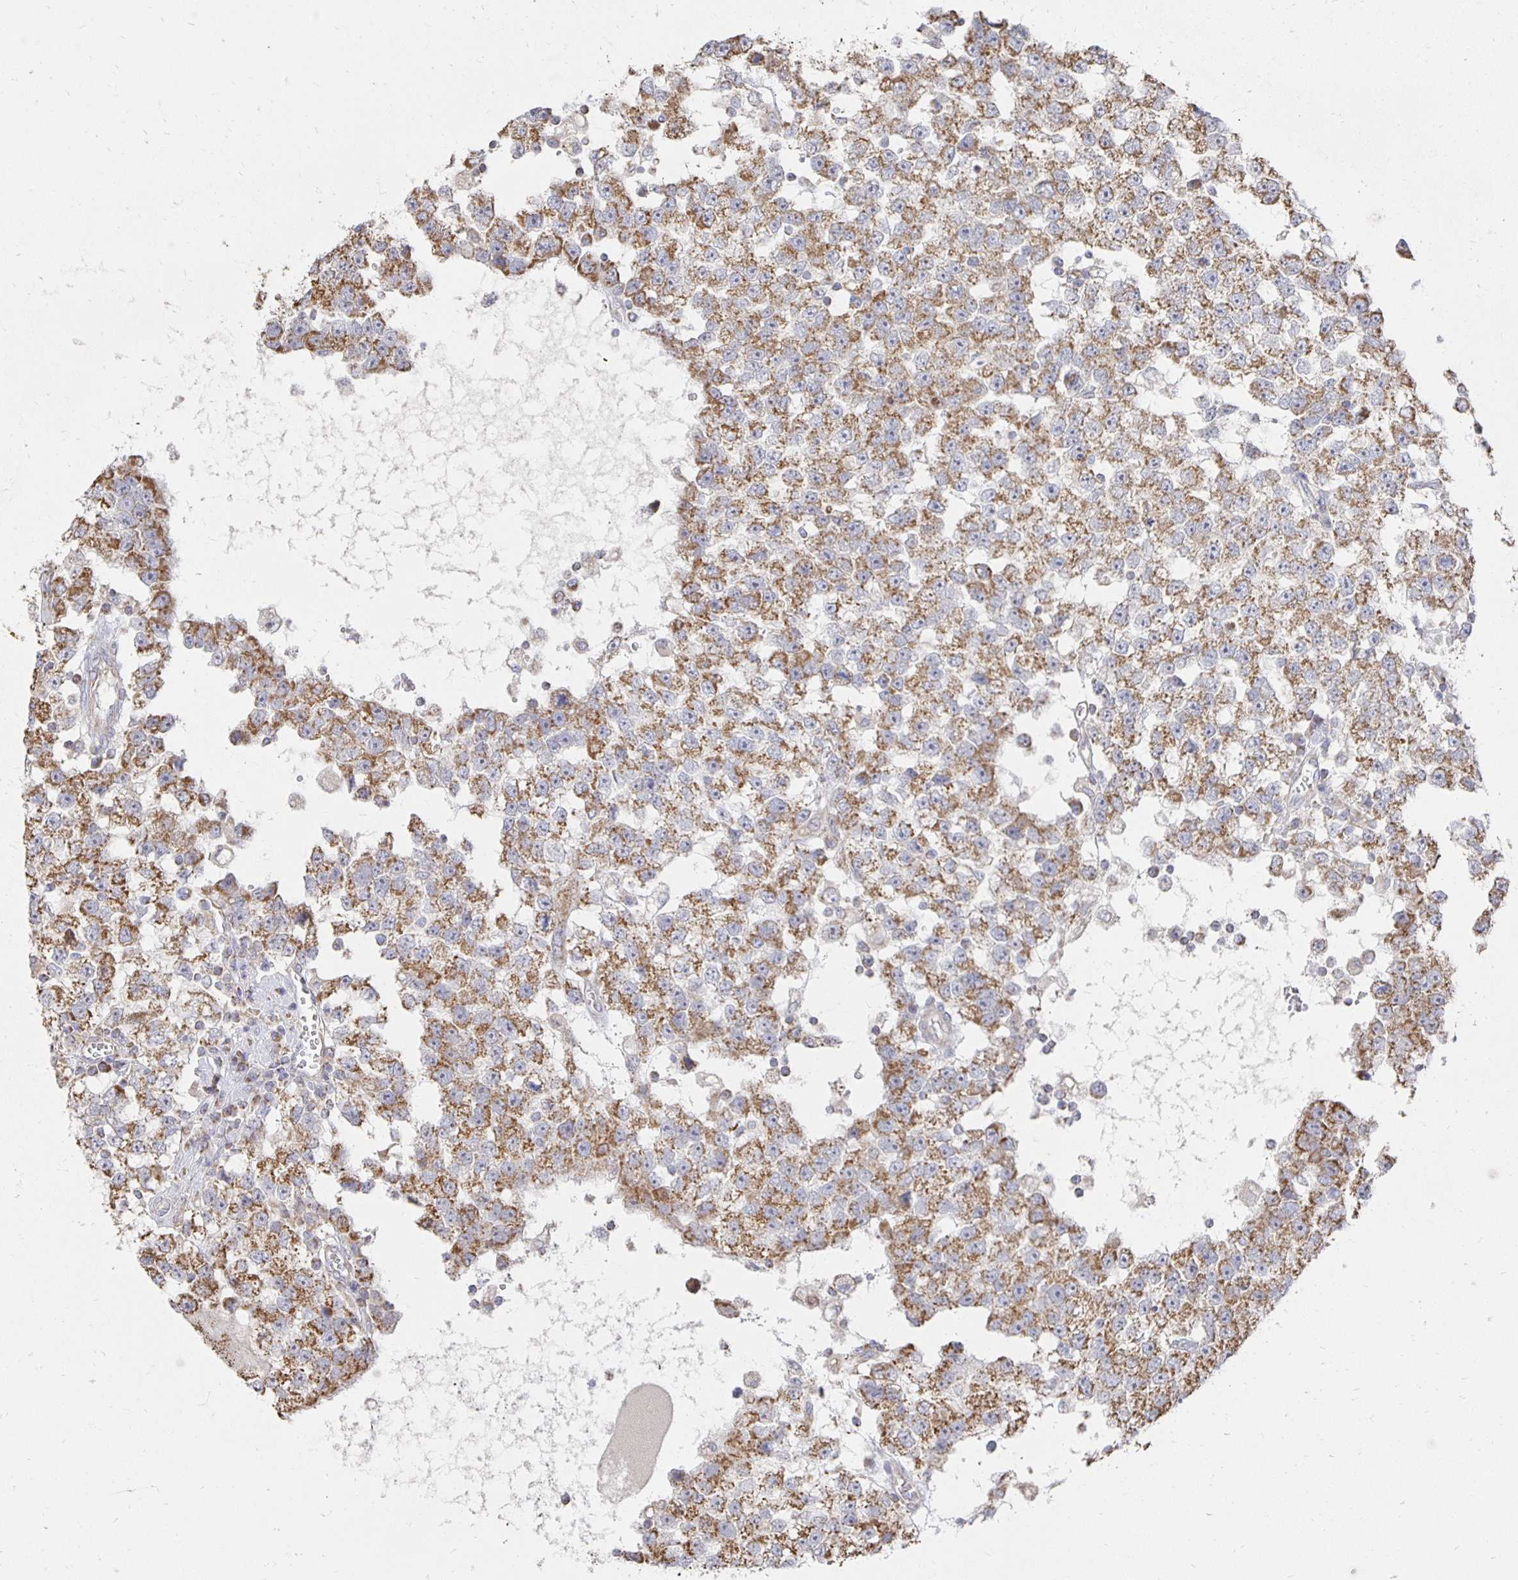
{"staining": {"intensity": "moderate", "quantity": ">75%", "location": "cytoplasmic/membranous"}, "tissue": "testis cancer", "cell_type": "Tumor cells", "image_type": "cancer", "snomed": [{"axis": "morphology", "description": "Seminoma, NOS"}, {"axis": "topography", "description": "Testis"}], "caption": "Protein staining of testis seminoma tissue shows moderate cytoplasmic/membranous staining in about >75% of tumor cells.", "gene": "NKX2-8", "patient": {"sex": "male", "age": 34}}